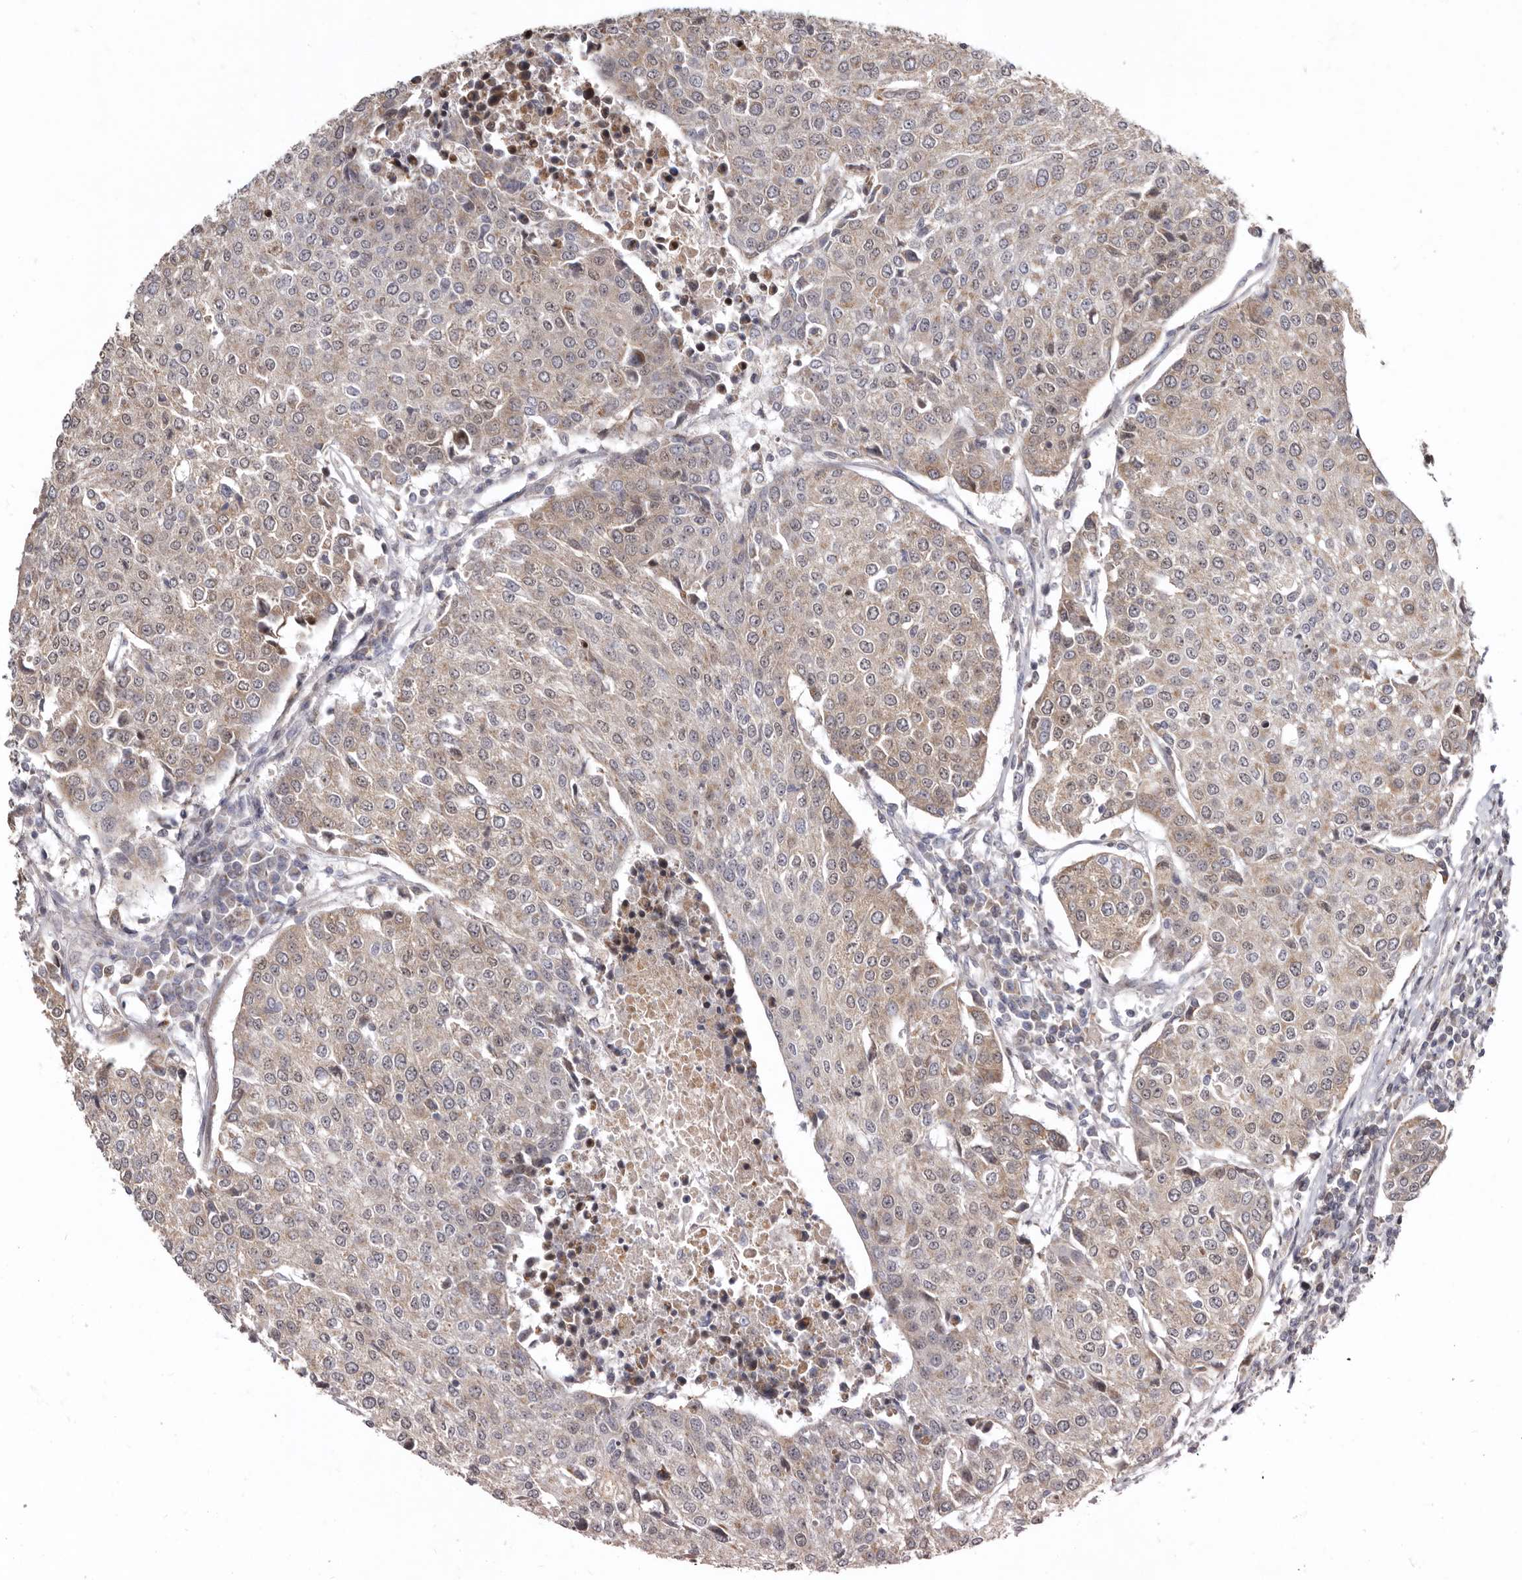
{"staining": {"intensity": "weak", "quantity": "25%-75%", "location": "cytoplasmic/membranous"}, "tissue": "urothelial cancer", "cell_type": "Tumor cells", "image_type": "cancer", "snomed": [{"axis": "morphology", "description": "Urothelial carcinoma, High grade"}, {"axis": "topography", "description": "Urinary bladder"}], "caption": "Weak cytoplasmic/membranous expression is appreciated in approximately 25%-75% of tumor cells in urothelial carcinoma (high-grade). The staining is performed using DAB brown chromogen to label protein expression. The nuclei are counter-stained blue using hematoxylin.", "gene": "SMC4", "patient": {"sex": "female", "age": 85}}